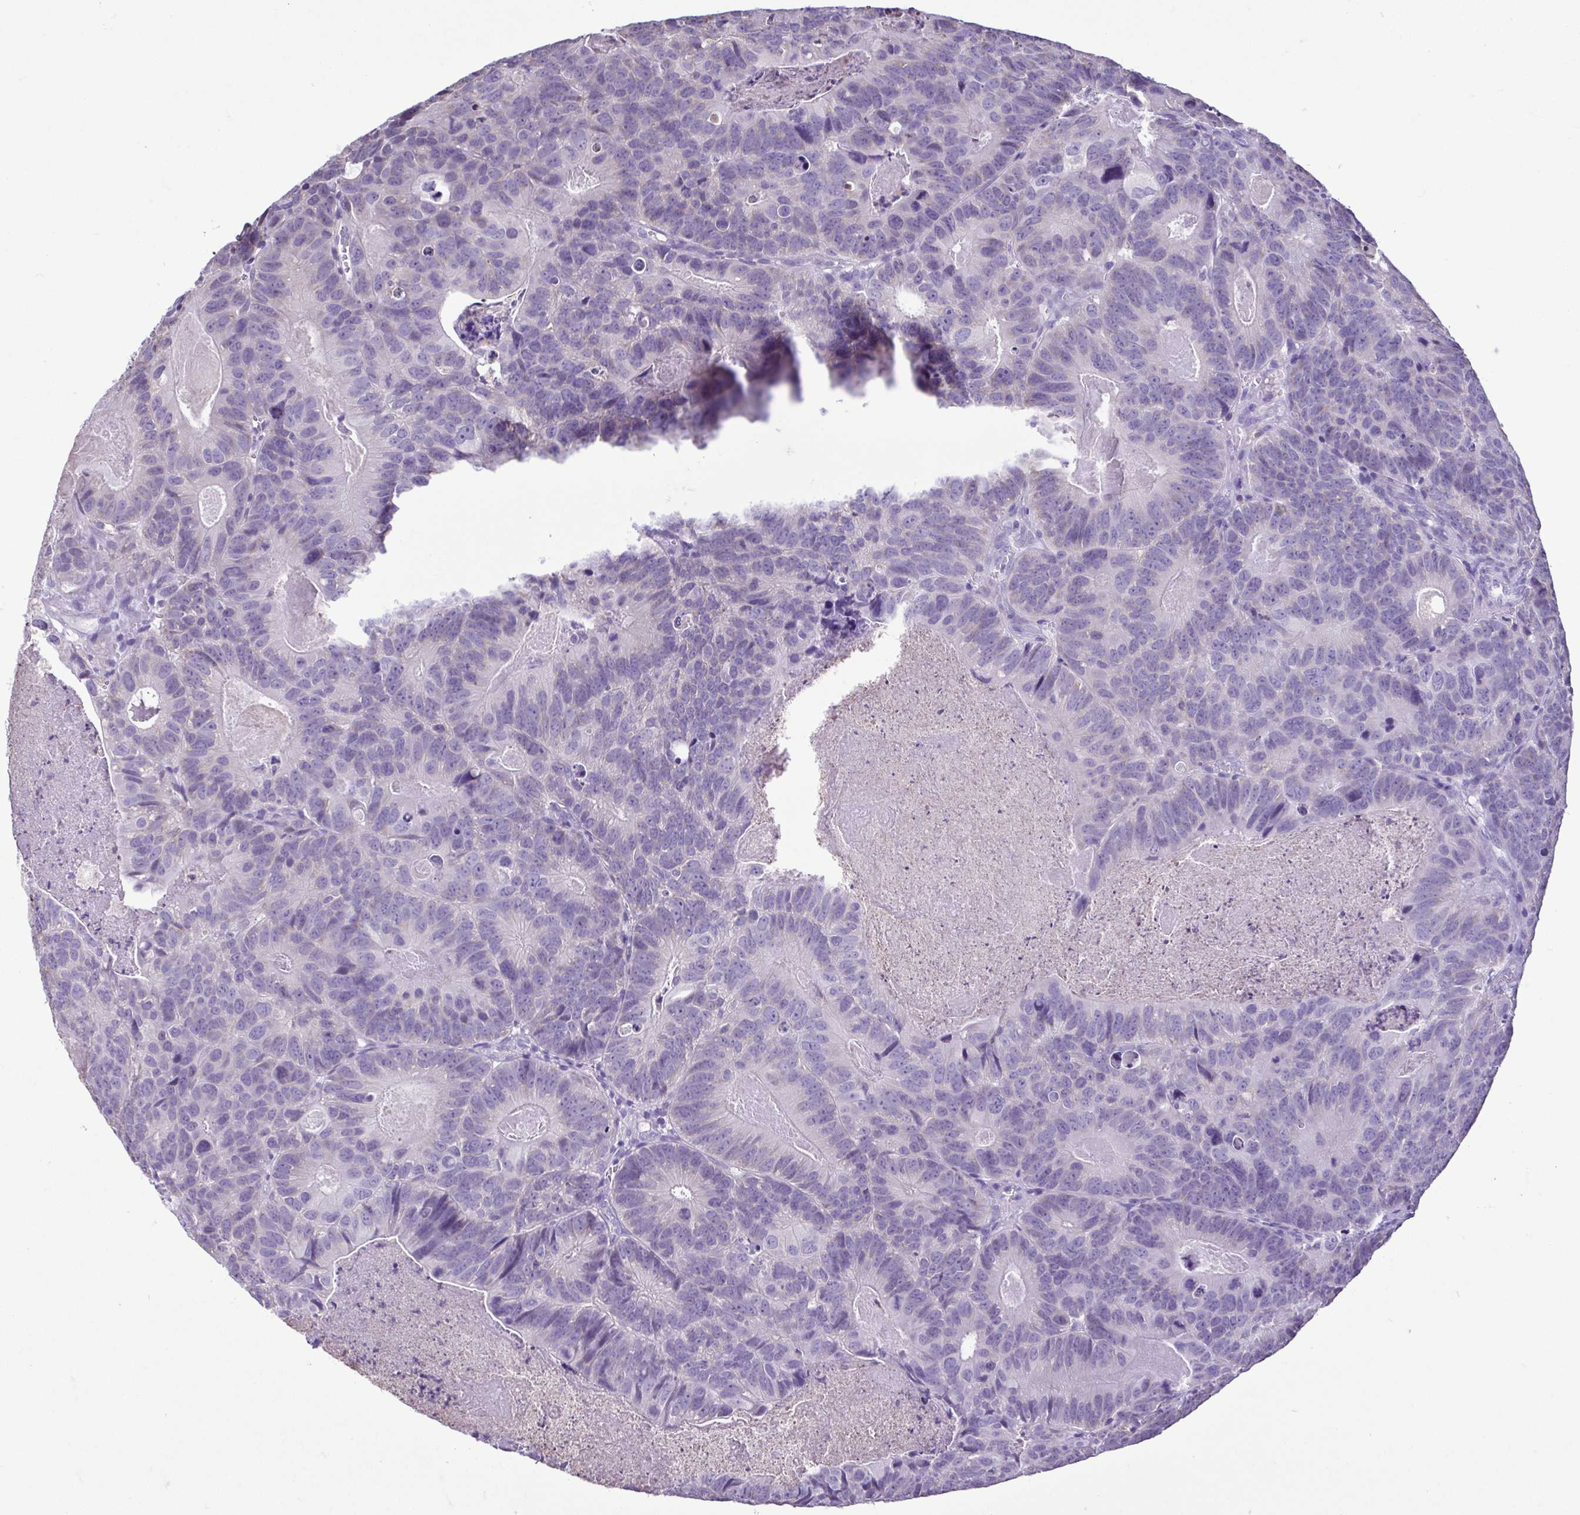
{"staining": {"intensity": "negative", "quantity": "none", "location": "none"}, "tissue": "head and neck cancer", "cell_type": "Tumor cells", "image_type": "cancer", "snomed": [{"axis": "morphology", "description": "Adenocarcinoma, NOS"}, {"axis": "topography", "description": "Head-Neck"}], "caption": "DAB immunohistochemical staining of head and neck cancer (adenocarcinoma) exhibits no significant positivity in tumor cells.", "gene": "CBY2", "patient": {"sex": "male", "age": 62}}